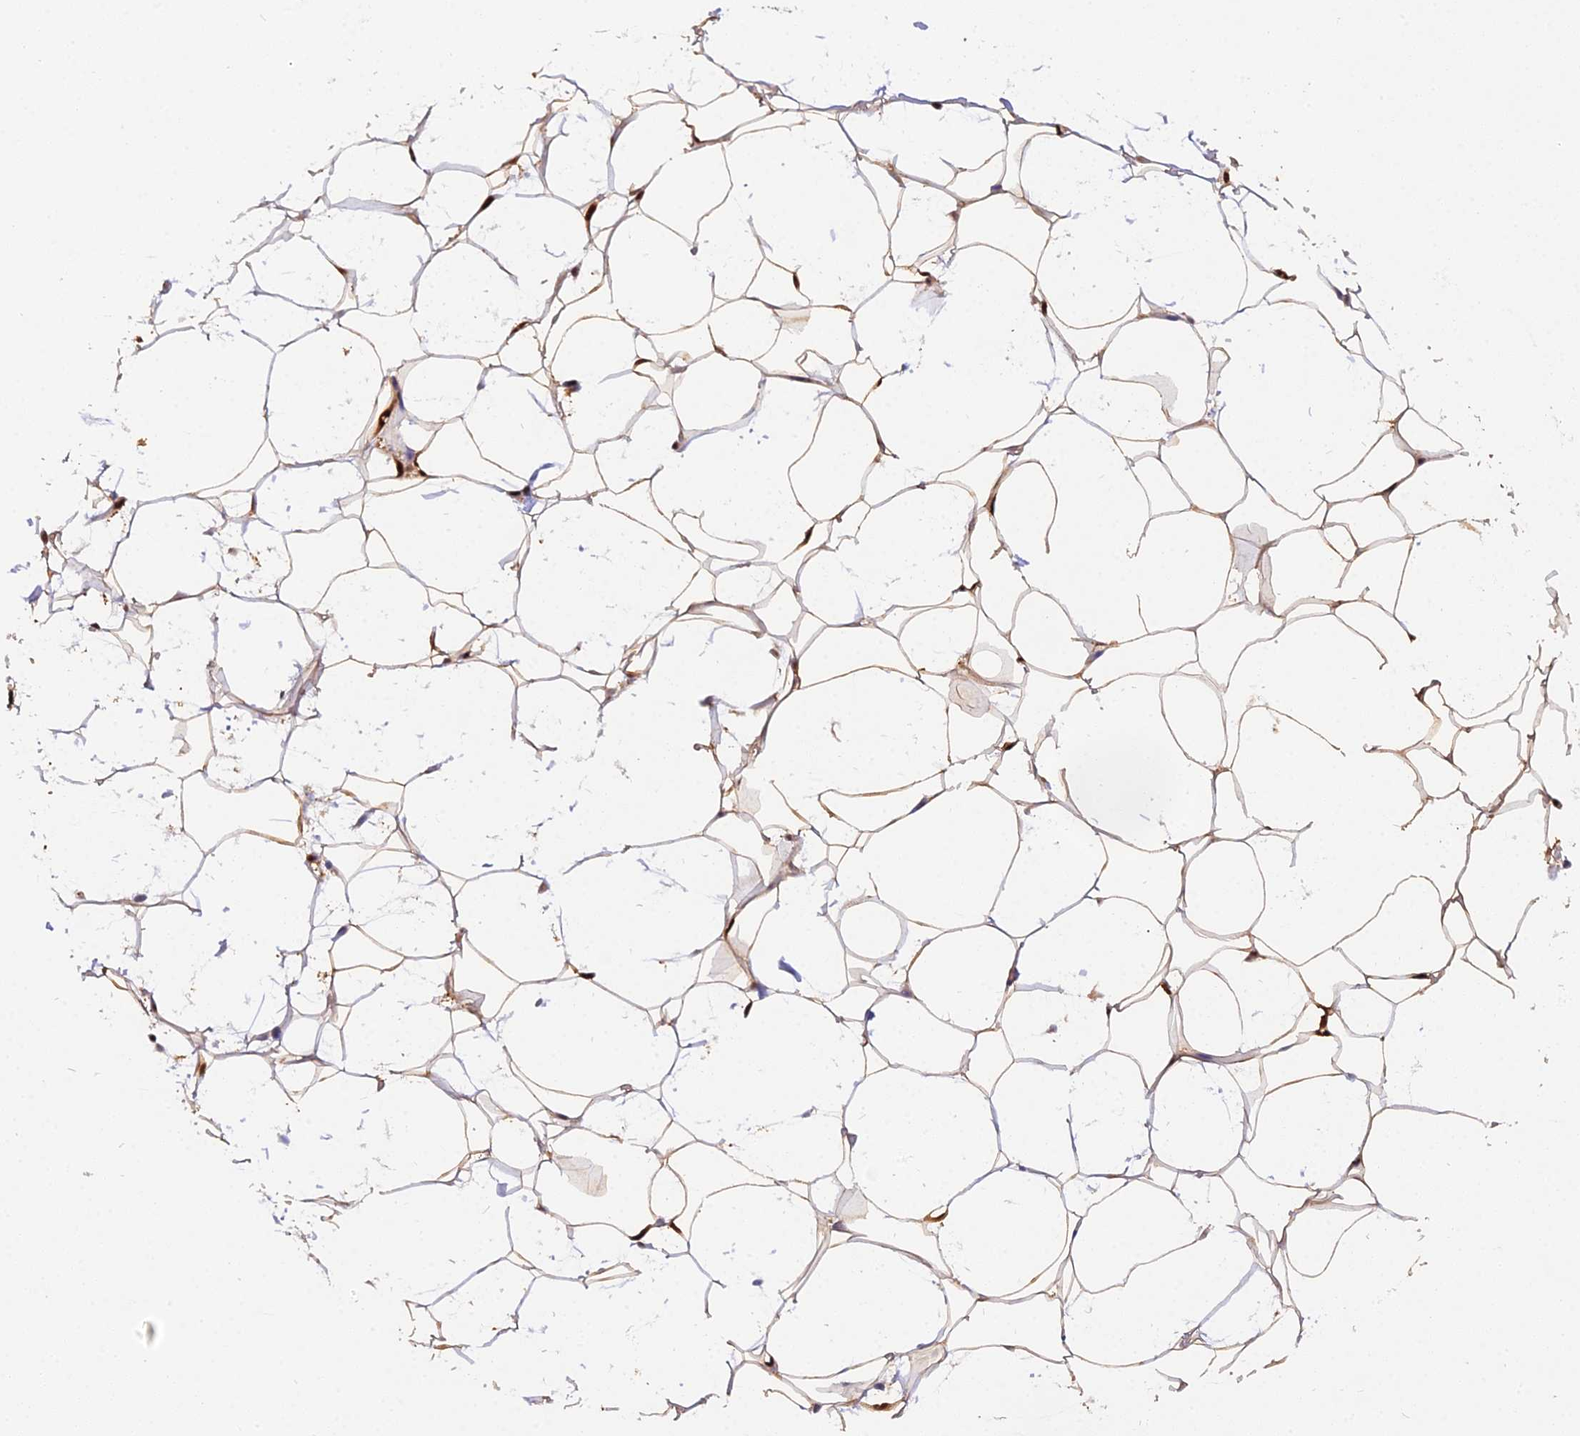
{"staining": {"intensity": "moderate", "quantity": ">75%", "location": "cytoplasmic/membranous,nuclear"}, "tissue": "adipose tissue", "cell_type": "Adipocytes", "image_type": "normal", "snomed": [{"axis": "morphology", "description": "Normal tissue, NOS"}, {"axis": "topography", "description": "Breast"}], "caption": "Protein staining of unremarkable adipose tissue shows moderate cytoplasmic/membranous,nuclear expression in approximately >75% of adipocytes. Immunohistochemistry (ihc) stains the protein in brown and the nuclei are stained blue.", "gene": "NPEPL1", "patient": {"sex": "female", "age": 26}}